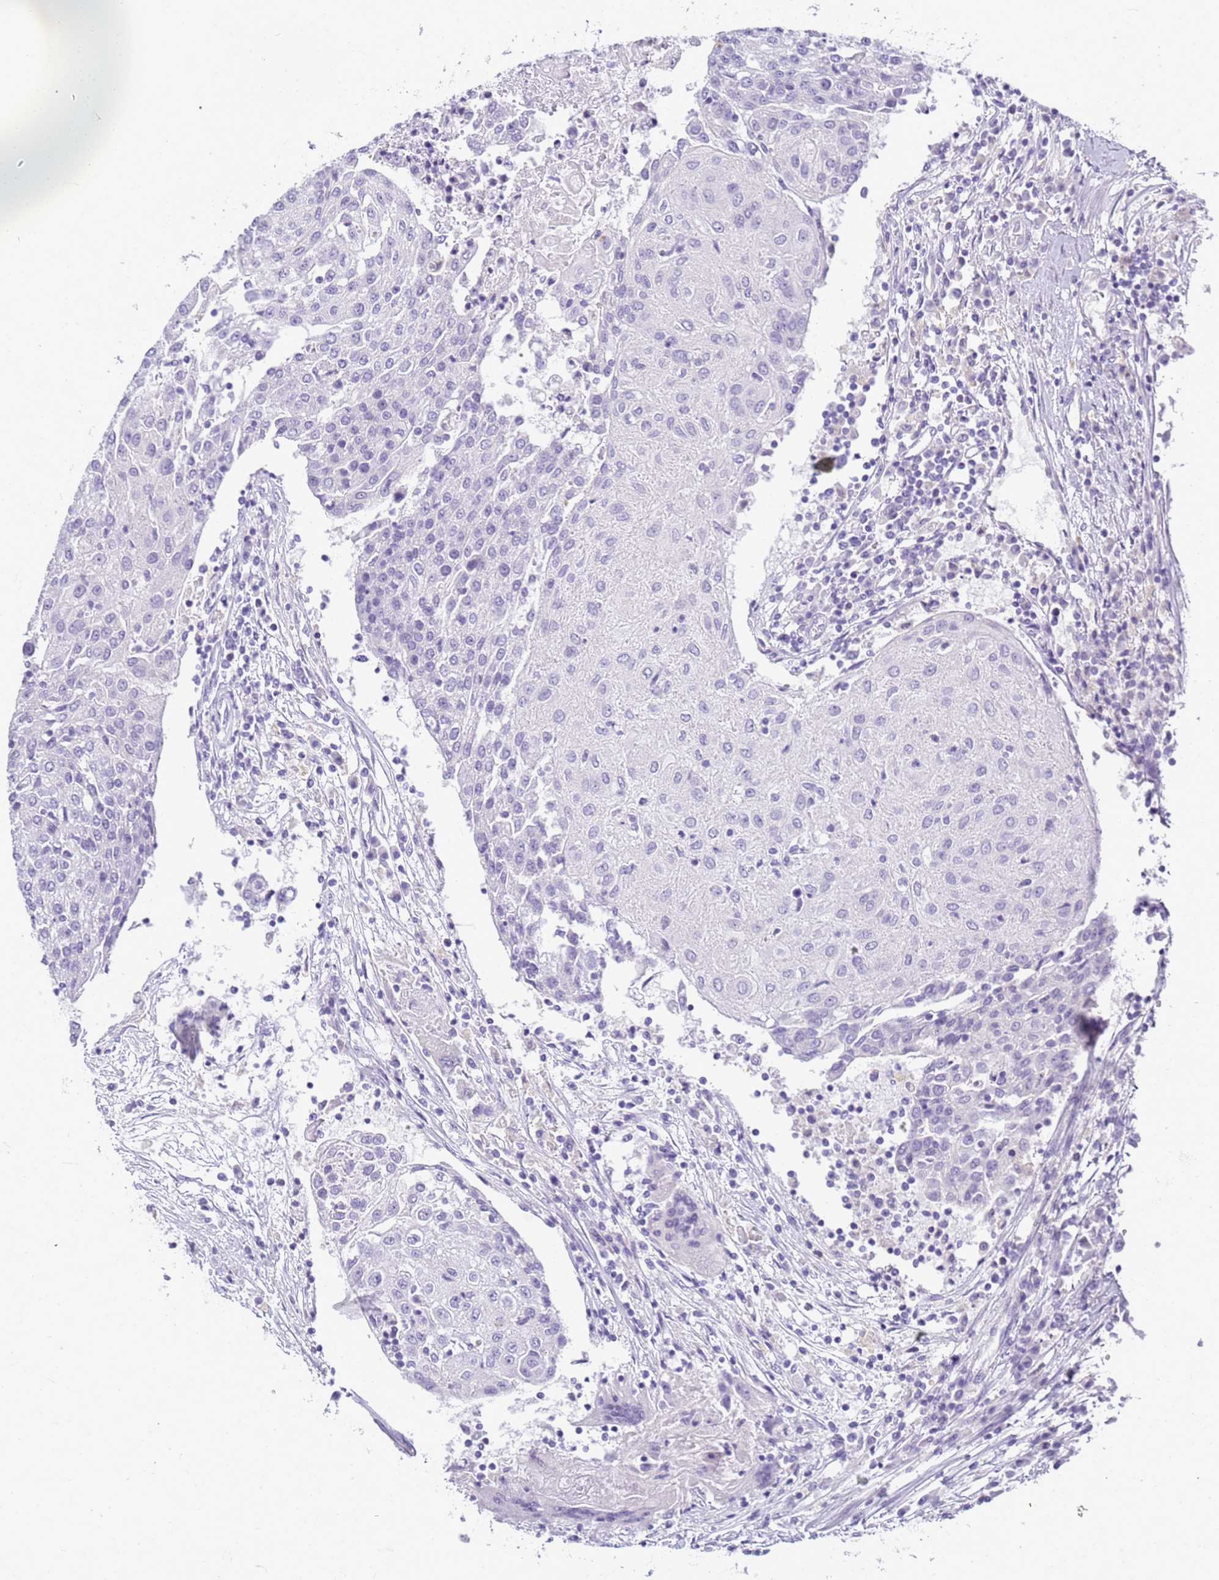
{"staining": {"intensity": "negative", "quantity": "none", "location": "none"}, "tissue": "urothelial cancer", "cell_type": "Tumor cells", "image_type": "cancer", "snomed": [{"axis": "morphology", "description": "Urothelial carcinoma, High grade"}, {"axis": "topography", "description": "Urinary bladder"}], "caption": "Urothelial cancer stained for a protein using immunohistochemistry shows no expression tumor cells.", "gene": "CFAP100", "patient": {"sex": "female", "age": 85}}